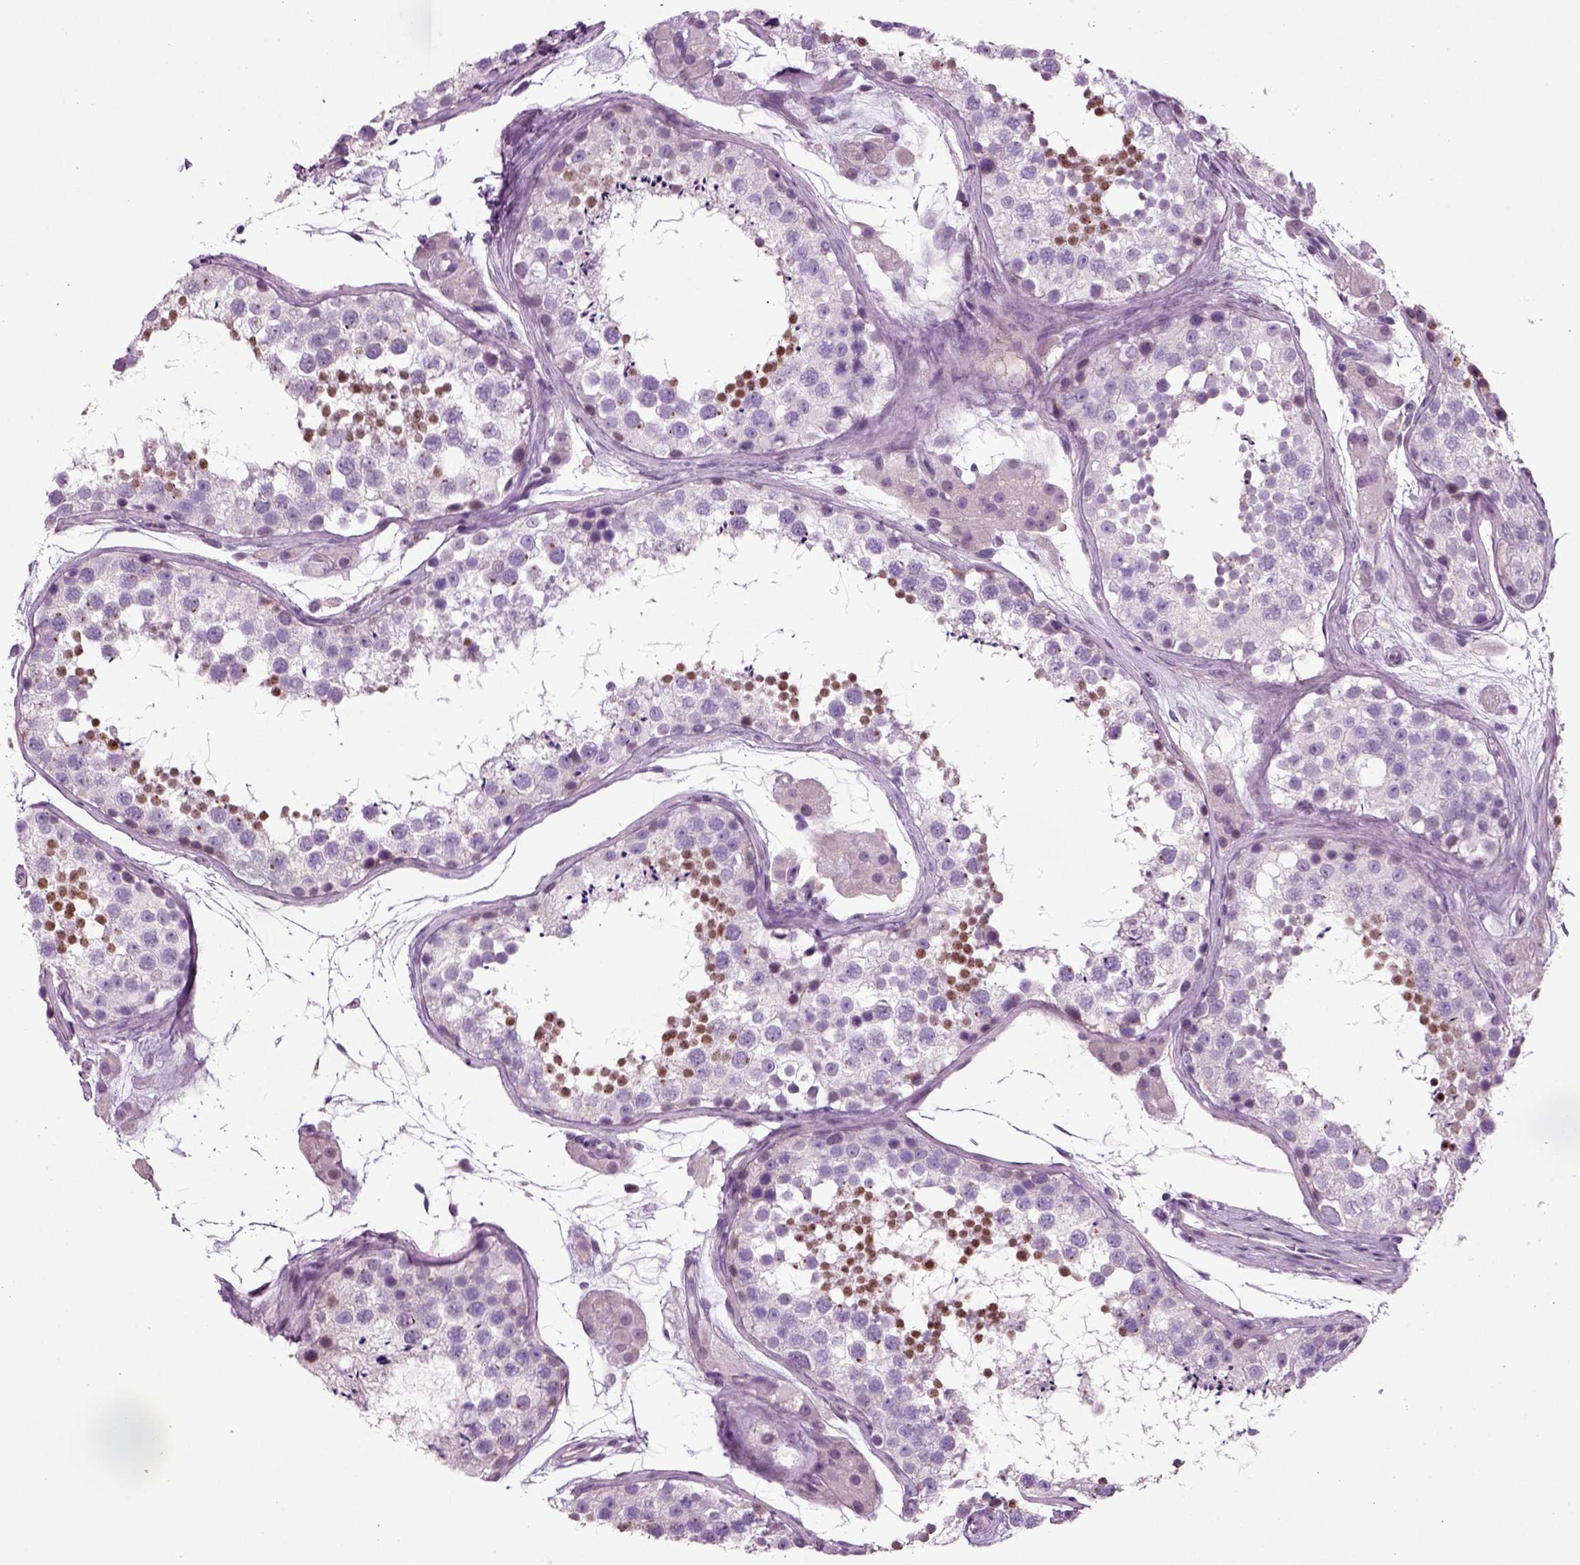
{"staining": {"intensity": "strong", "quantity": "25%-75%", "location": "nuclear"}, "tissue": "testis", "cell_type": "Cells in seminiferous ducts", "image_type": "normal", "snomed": [{"axis": "morphology", "description": "Normal tissue, NOS"}, {"axis": "topography", "description": "Testis"}], "caption": "DAB immunohistochemical staining of normal human testis demonstrates strong nuclear protein positivity in approximately 25%-75% of cells in seminiferous ducts. (IHC, brightfield microscopy, high magnification).", "gene": "ARID3A", "patient": {"sex": "male", "age": 41}}